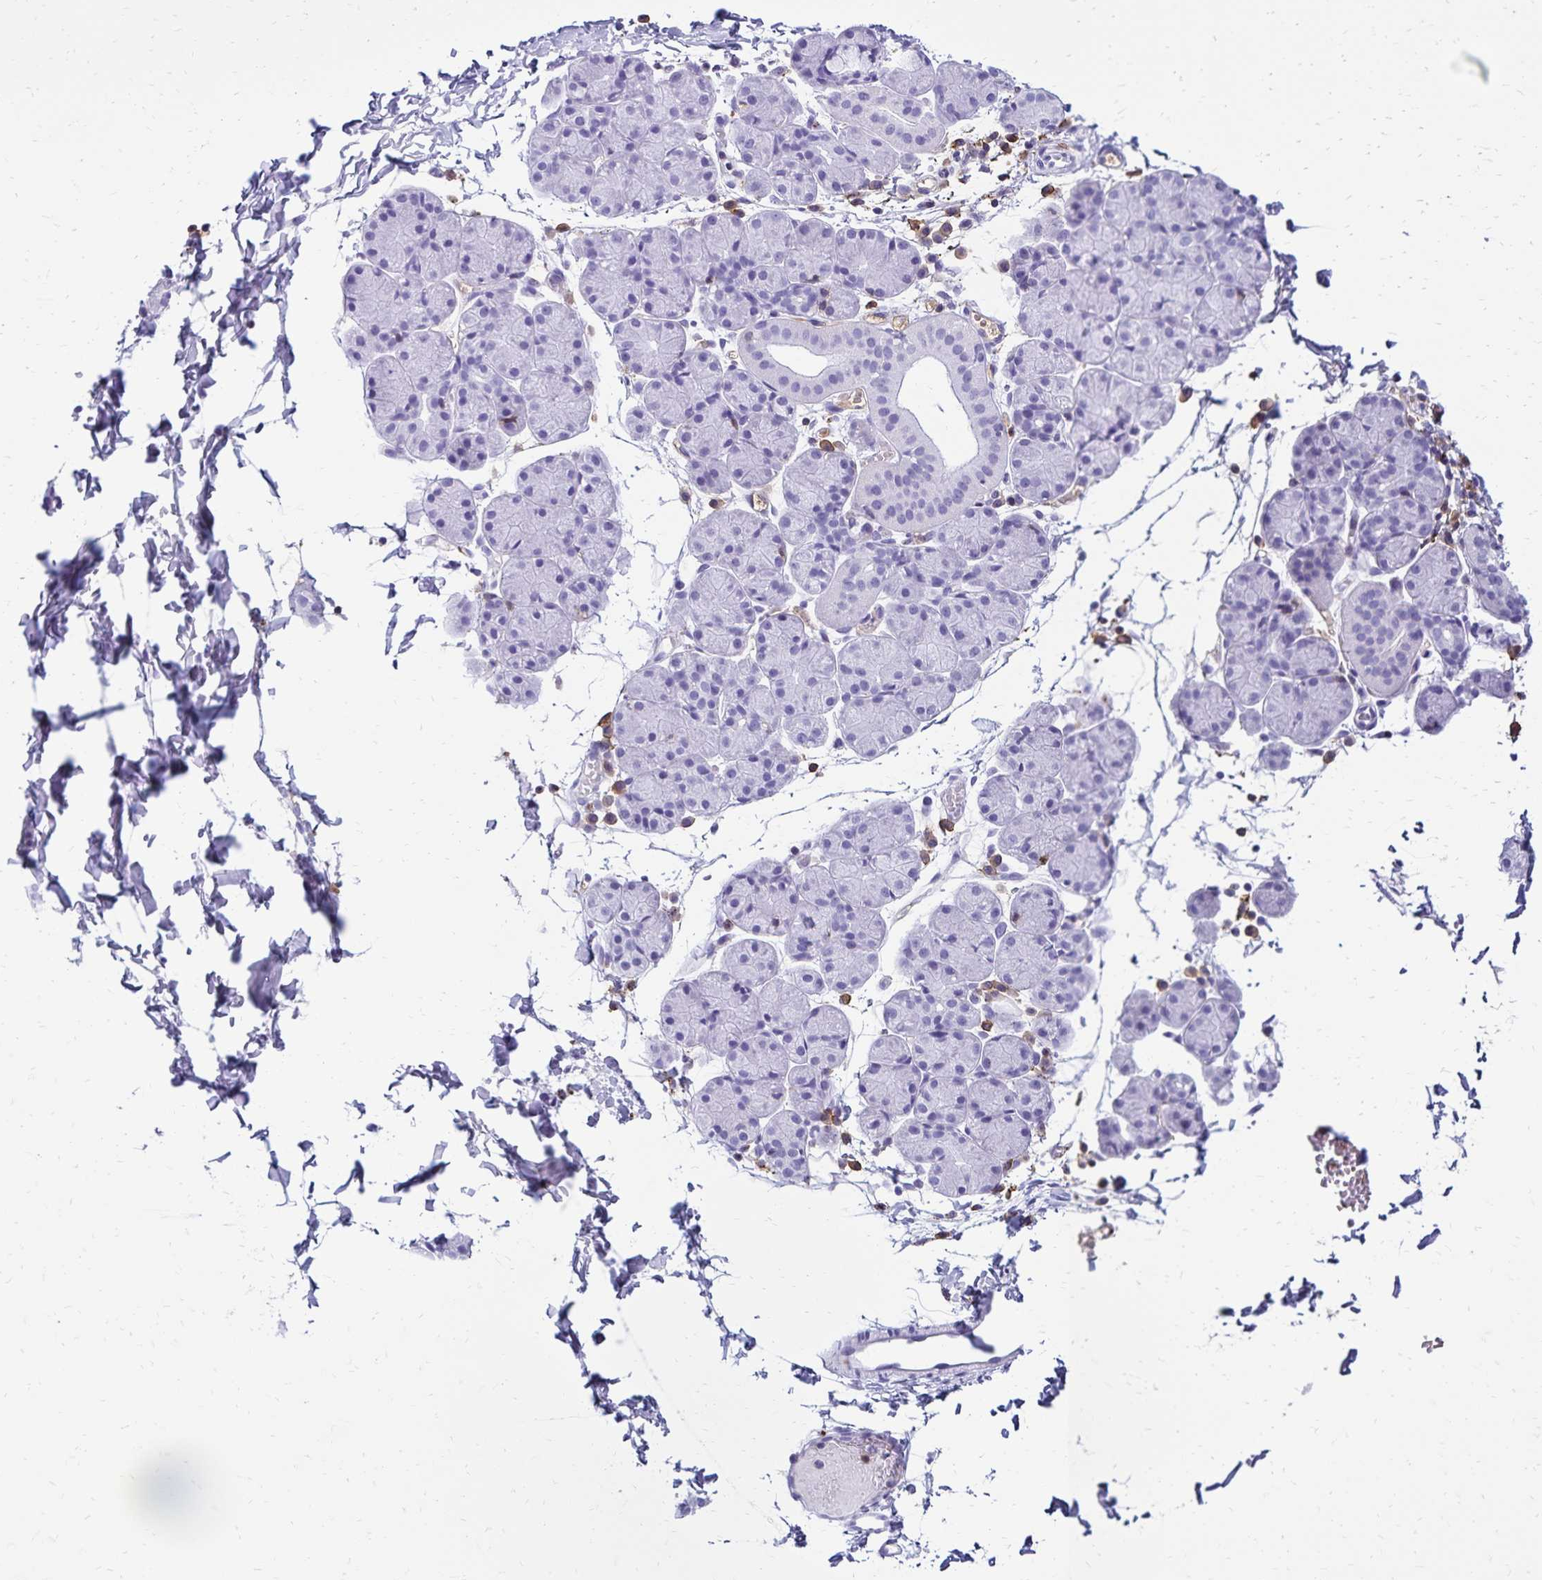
{"staining": {"intensity": "negative", "quantity": "none", "location": "none"}, "tissue": "salivary gland", "cell_type": "Glandular cells", "image_type": "normal", "snomed": [{"axis": "morphology", "description": "Normal tissue, NOS"}, {"axis": "morphology", "description": "Inflammation, NOS"}, {"axis": "topography", "description": "Lymph node"}, {"axis": "topography", "description": "Salivary gland"}], "caption": "Protein analysis of unremarkable salivary gland demonstrates no significant expression in glandular cells. (Stains: DAB IHC with hematoxylin counter stain, Microscopy: brightfield microscopy at high magnification).", "gene": "CD27", "patient": {"sex": "male", "age": 3}}